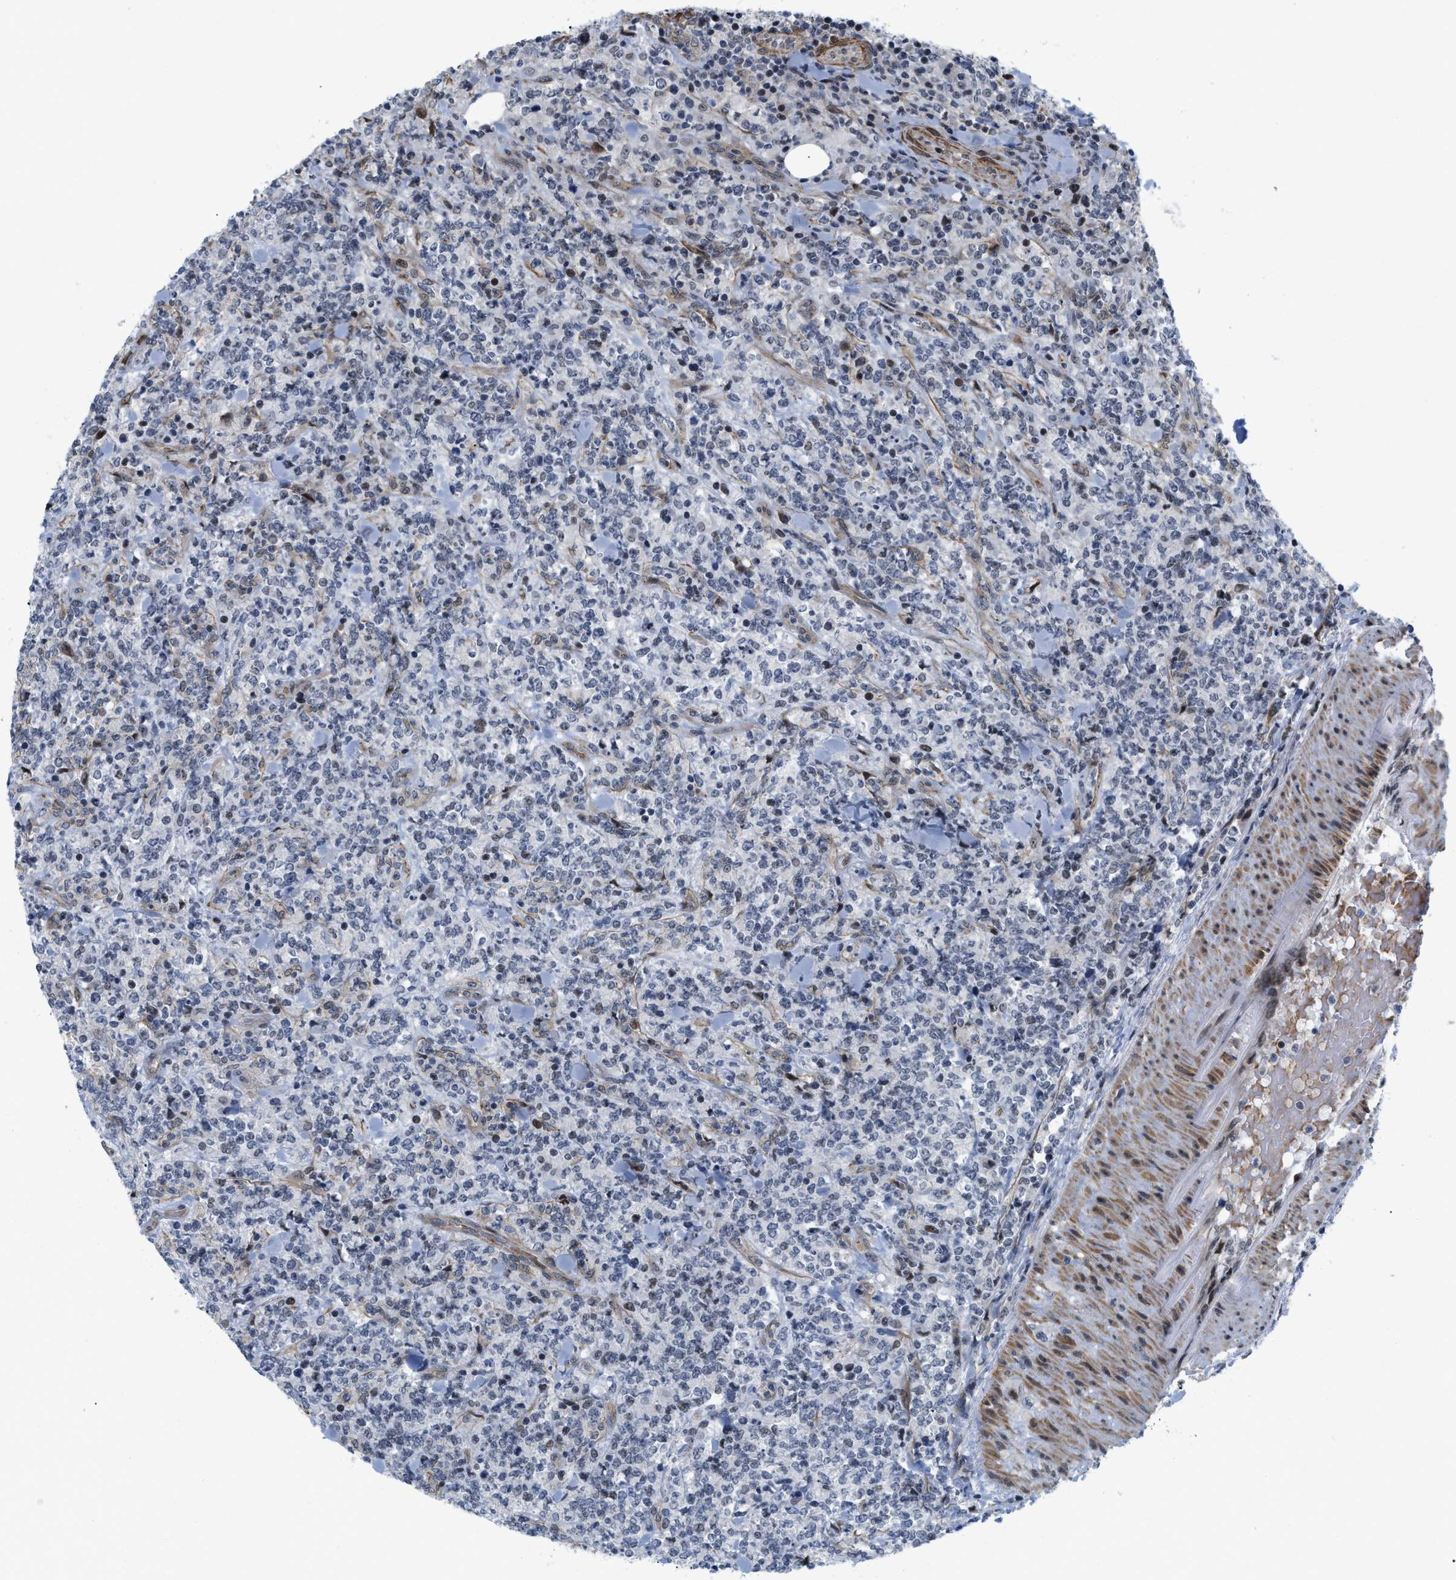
{"staining": {"intensity": "weak", "quantity": "<25%", "location": "nuclear"}, "tissue": "lymphoma", "cell_type": "Tumor cells", "image_type": "cancer", "snomed": [{"axis": "morphology", "description": "Malignant lymphoma, non-Hodgkin's type, High grade"}, {"axis": "topography", "description": "Soft tissue"}], "caption": "Immunohistochemistry (IHC) of human lymphoma shows no positivity in tumor cells.", "gene": "GPRASP2", "patient": {"sex": "male", "age": 18}}